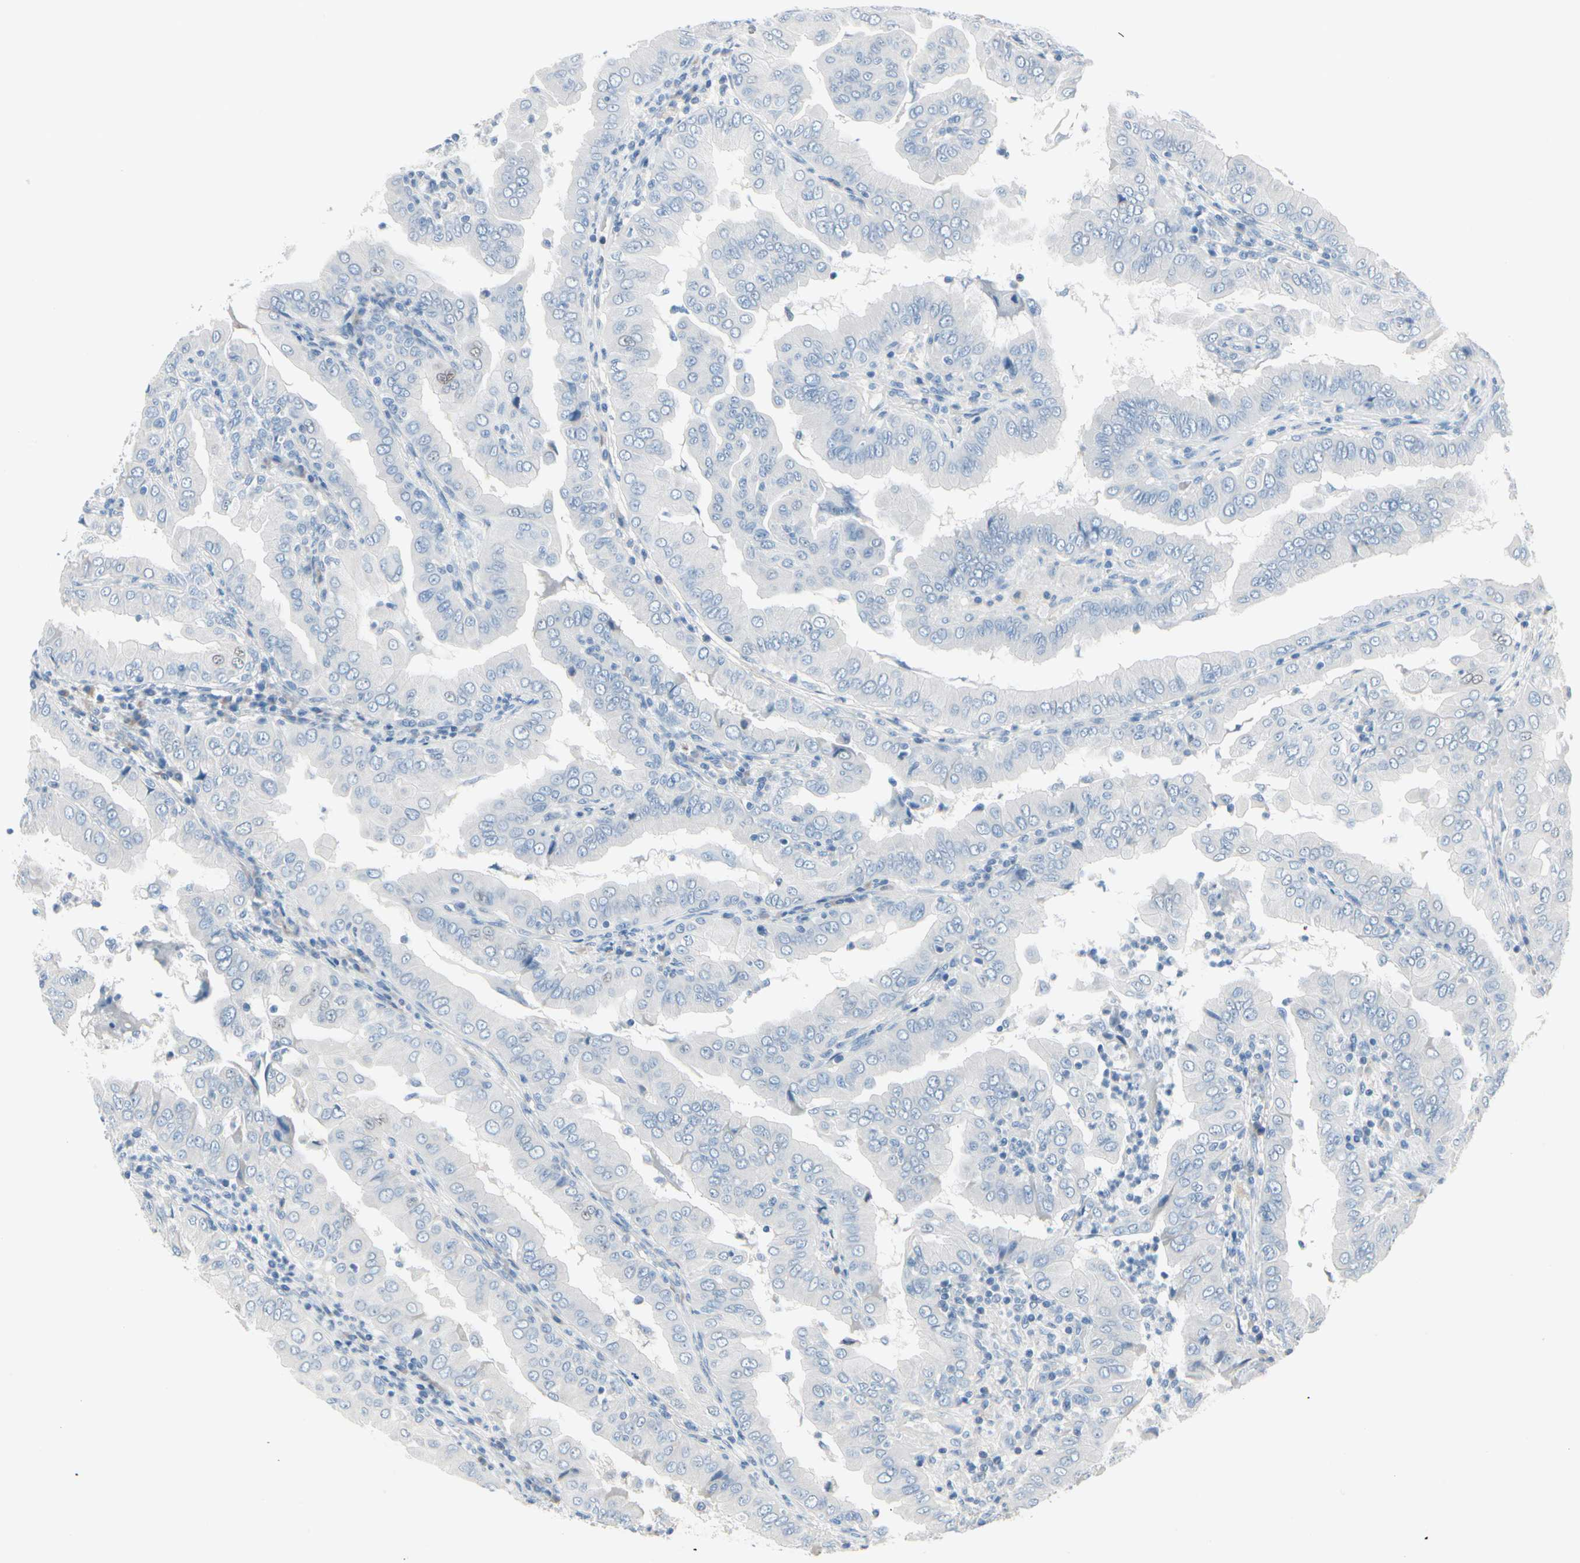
{"staining": {"intensity": "negative", "quantity": "none", "location": "none"}, "tissue": "thyroid cancer", "cell_type": "Tumor cells", "image_type": "cancer", "snomed": [{"axis": "morphology", "description": "Papillary adenocarcinoma, NOS"}, {"axis": "topography", "description": "Thyroid gland"}], "caption": "This is a micrograph of immunohistochemistry (IHC) staining of thyroid cancer, which shows no positivity in tumor cells. (DAB immunohistochemistry (IHC) visualized using brightfield microscopy, high magnification).", "gene": "PGR", "patient": {"sex": "male", "age": 33}}